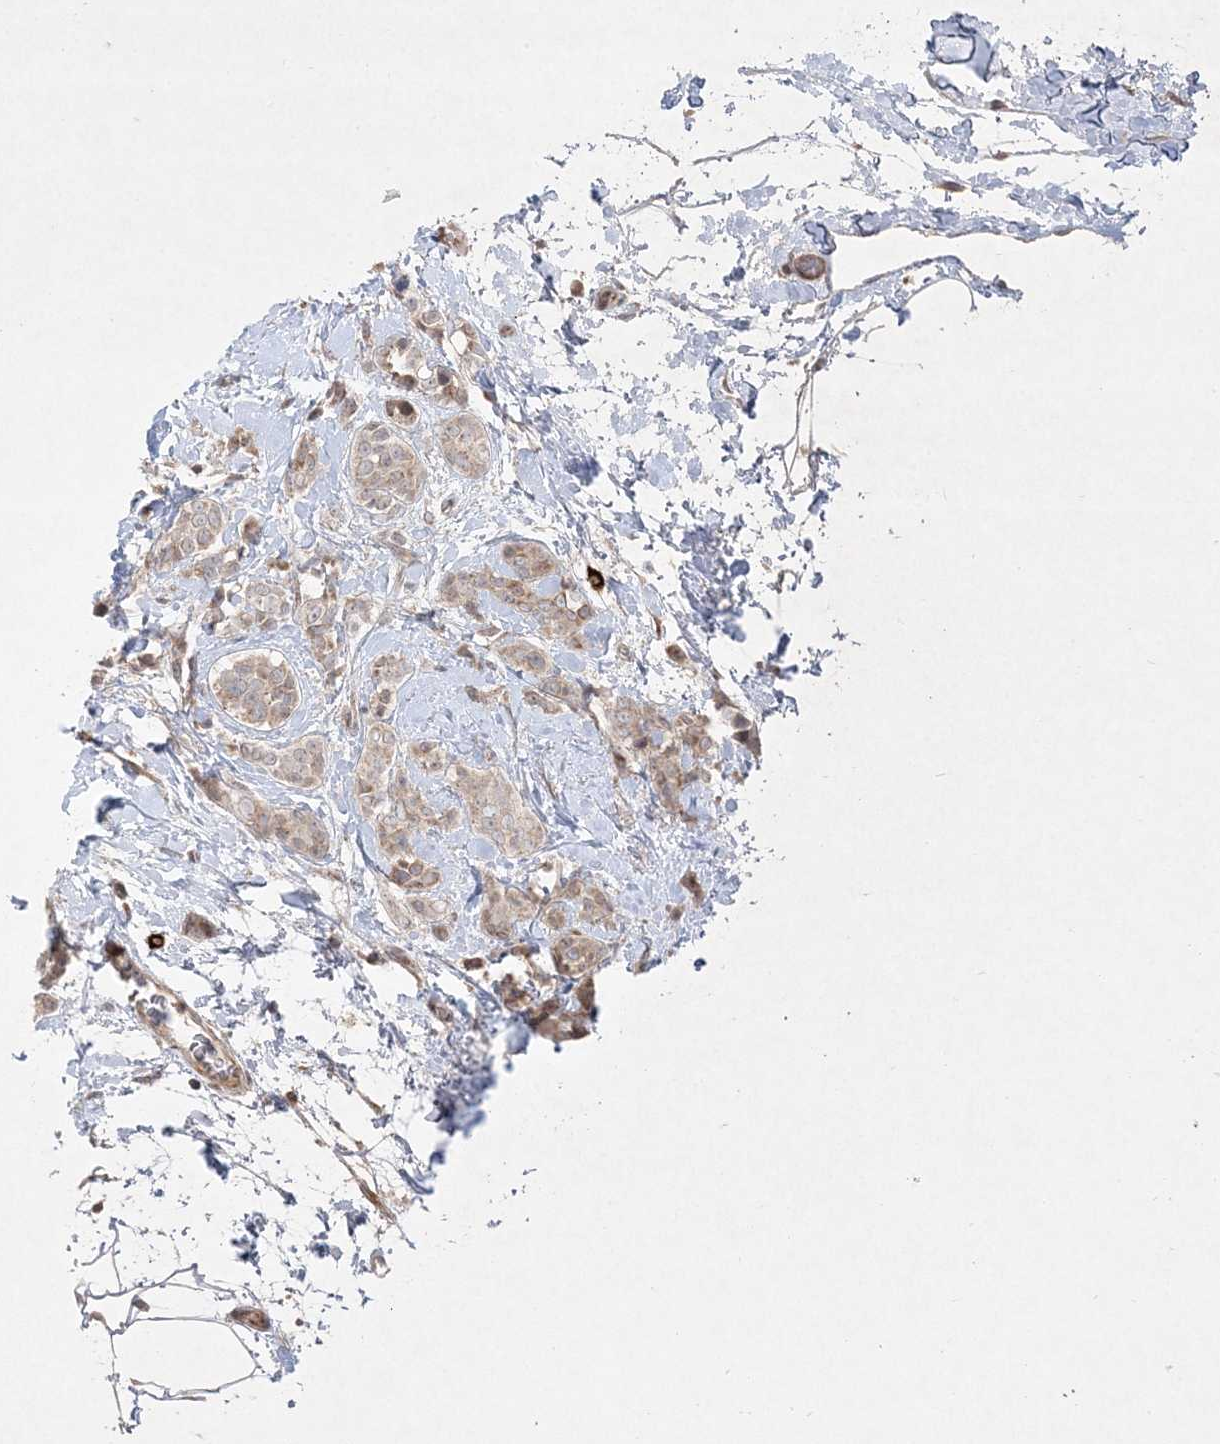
{"staining": {"intensity": "negative", "quantity": "none", "location": "none"}, "tissue": "breast cancer", "cell_type": "Tumor cells", "image_type": "cancer", "snomed": [{"axis": "morphology", "description": "Lobular carcinoma, in situ"}, {"axis": "morphology", "description": "Lobular carcinoma"}, {"axis": "topography", "description": "Breast"}], "caption": "The image reveals no staining of tumor cells in breast cancer.", "gene": "CLNK", "patient": {"sex": "female", "age": 41}}